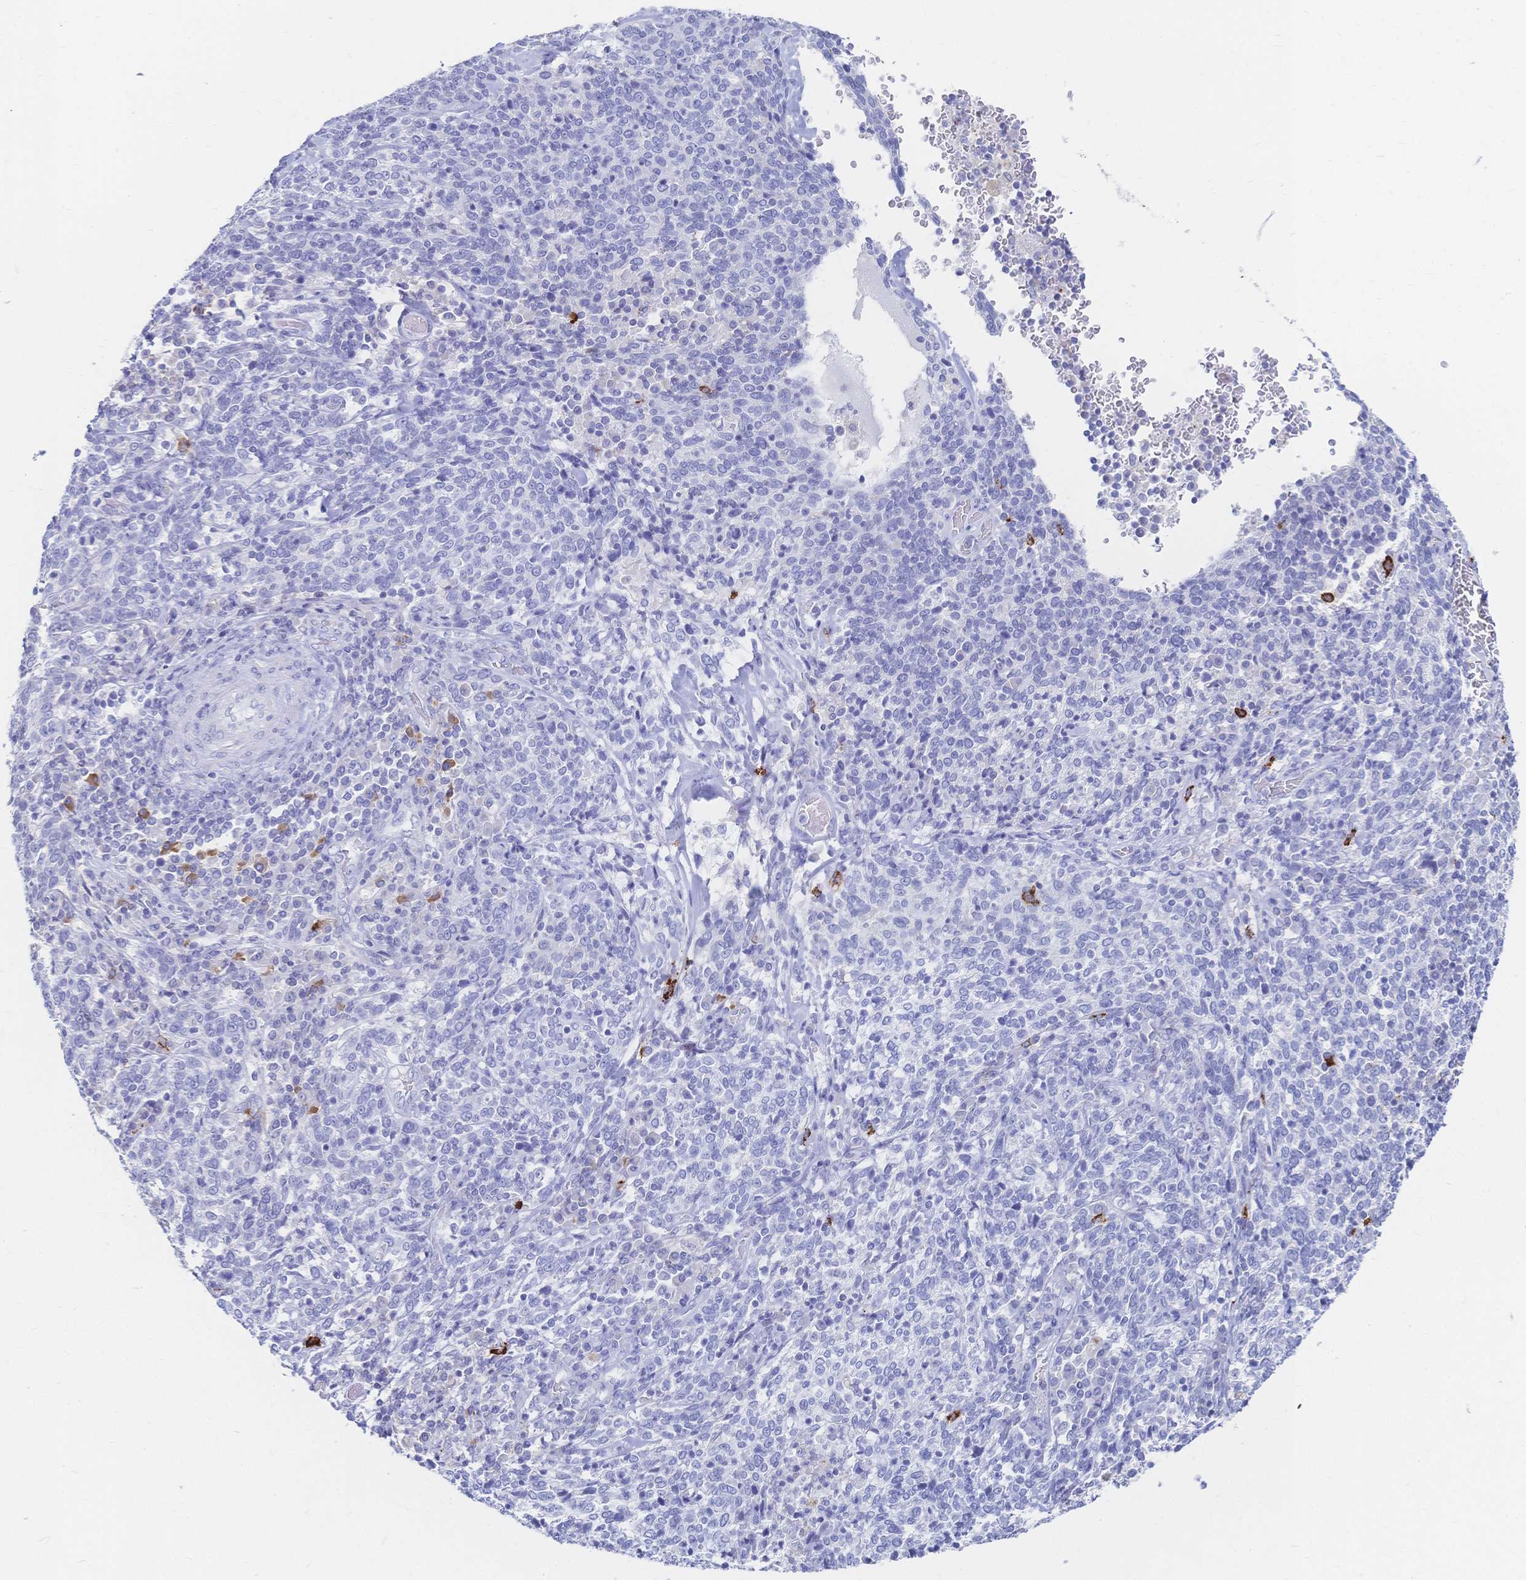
{"staining": {"intensity": "negative", "quantity": "none", "location": "none"}, "tissue": "cervical cancer", "cell_type": "Tumor cells", "image_type": "cancer", "snomed": [{"axis": "morphology", "description": "Squamous cell carcinoma, NOS"}, {"axis": "topography", "description": "Cervix"}], "caption": "Immunohistochemistry (IHC) of human squamous cell carcinoma (cervical) displays no expression in tumor cells. Brightfield microscopy of immunohistochemistry (IHC) stained with DAB (3,3'-diaminobenzidine) (brown) and hematoxylin (blue), captured at high magnification.", "gene": "IL2RB", "patient": {"sex": "female", "age": 46}}